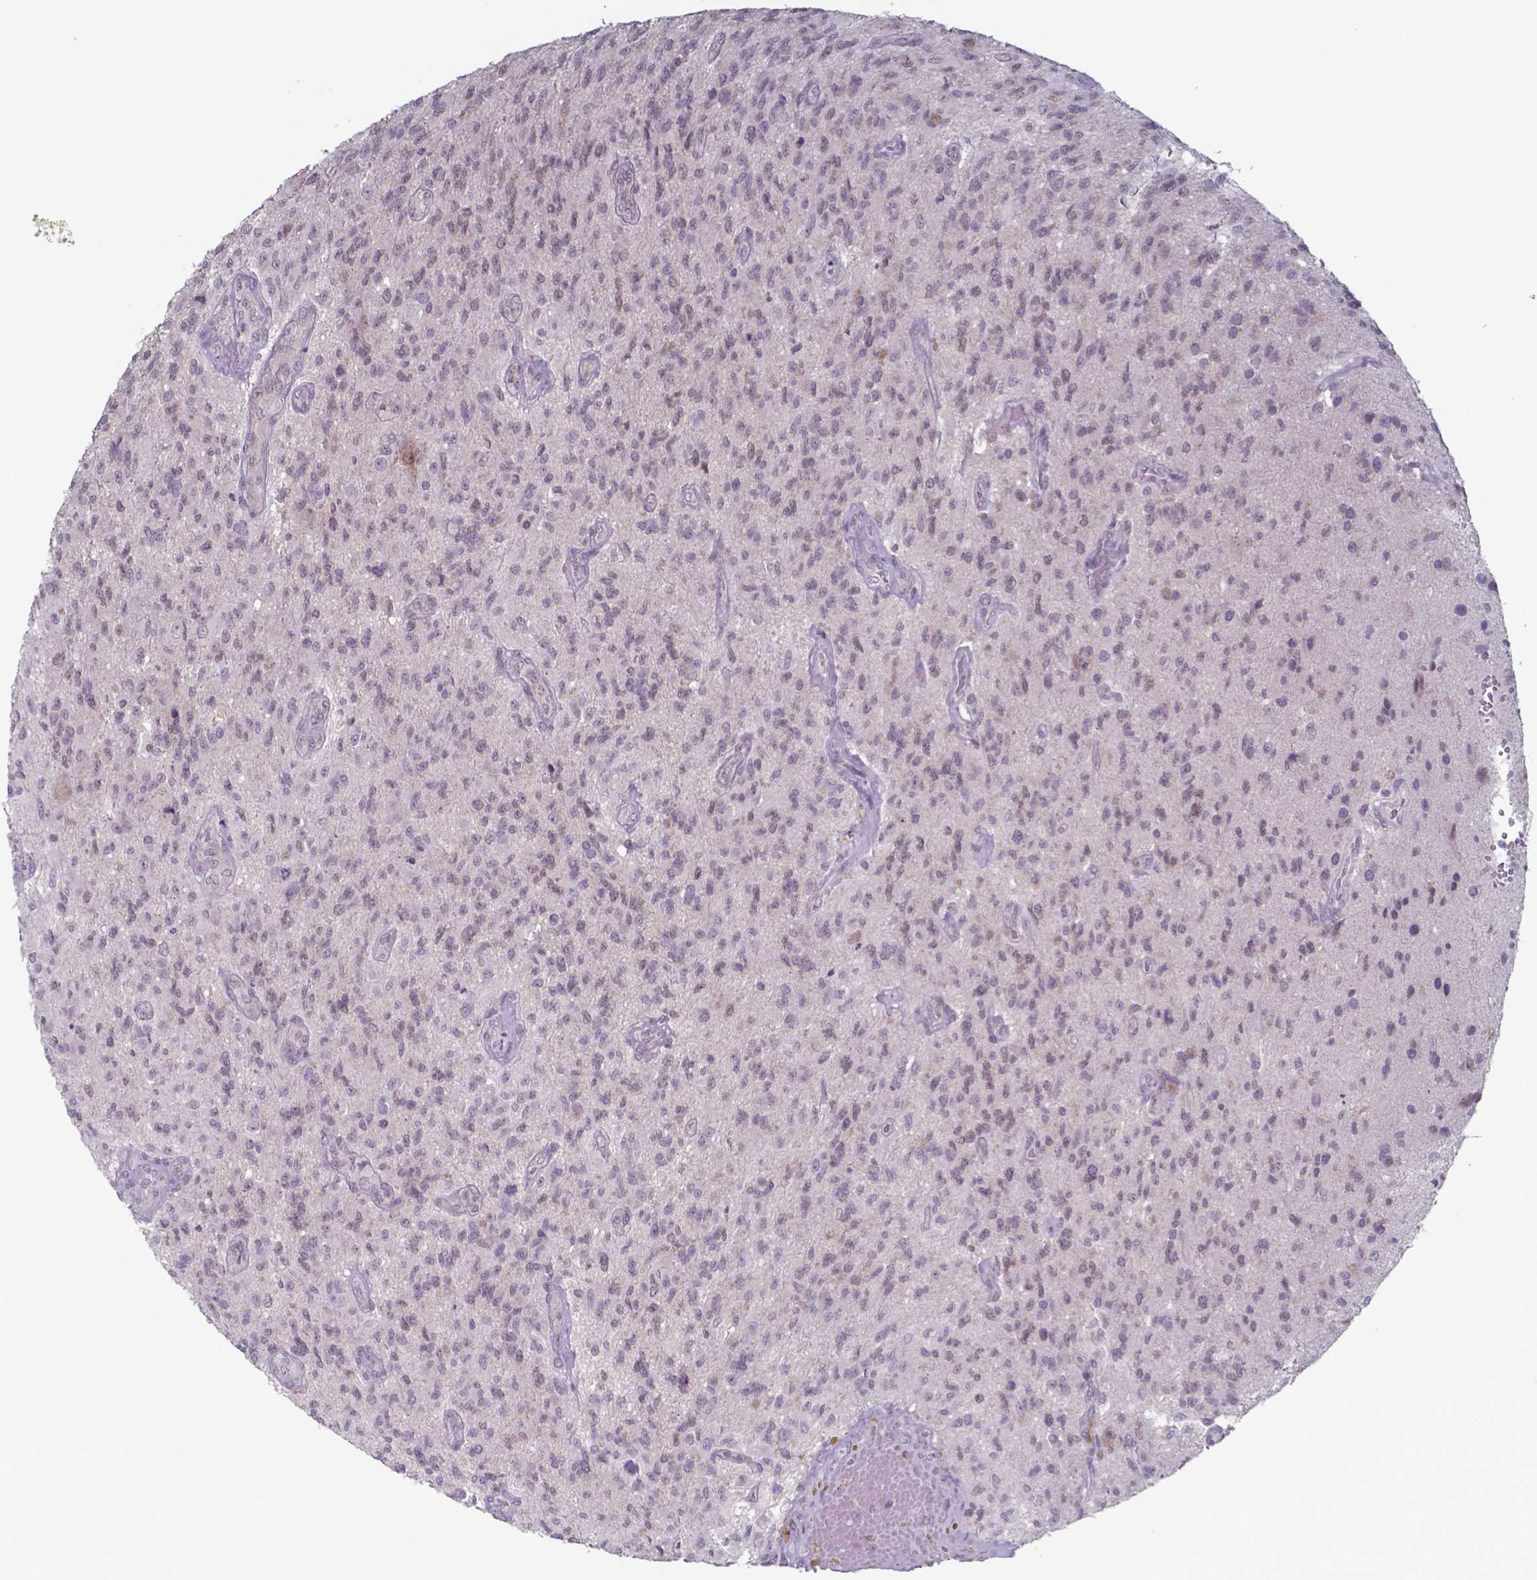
{"staining": {"intensity": "weak", "quantity": "<25%", "location": "nuclear"}, "tissue": "glioma", "cell_type": "Tumor cells", "image_type": "cancer", "snomed": [{"axis": "morphology", "description": "Glioma, malignant, High grade"}, {"axis": "topography", "description": "Brain"}], "caption": "Immunohistochemical staining of glioma exhibits no significant positivity in tumor cells.", "gene": "TDP2", "patient": {"sex": "male", "age": 56}}